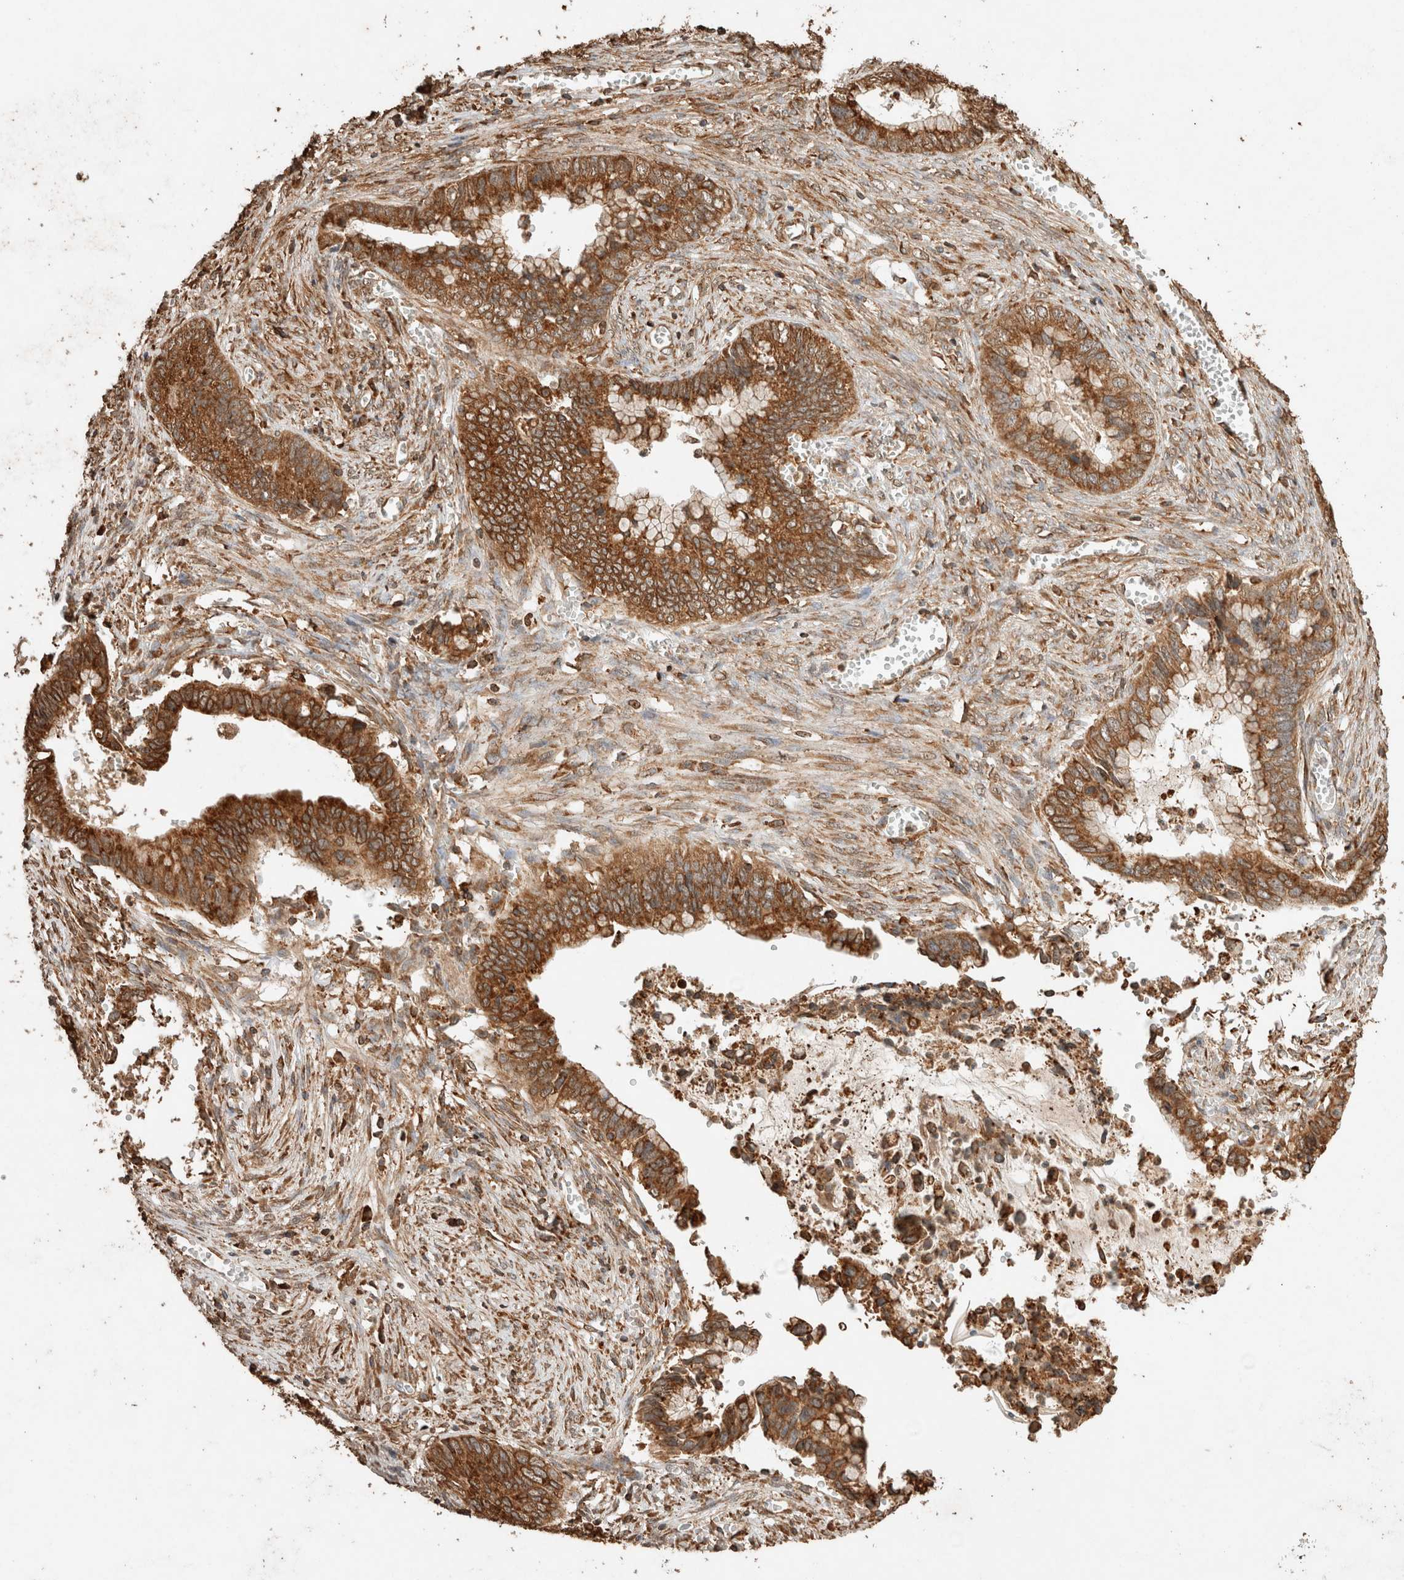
{"staining": {"intensity": "moderate", "quantity": ">75%", "location": "cytoplasmic/membranous"}, "tissue": "cervical cancer", "cell_type": "Tumor cells", "image_type": "cancer", "snomed": [{"axis": "morphology", "description": "Adenocarcinoma, NOS"}, {"axis": "topography", "description": "Cervix"}], "caption": "Protein expression analysis of human adenocarcinoma (cervical) reveals moderate cytoplasmic/membranous expression in about >75% of tumor cells.", "gene": "ERAP1", "patient": {"sex": "female", "age": 44}}